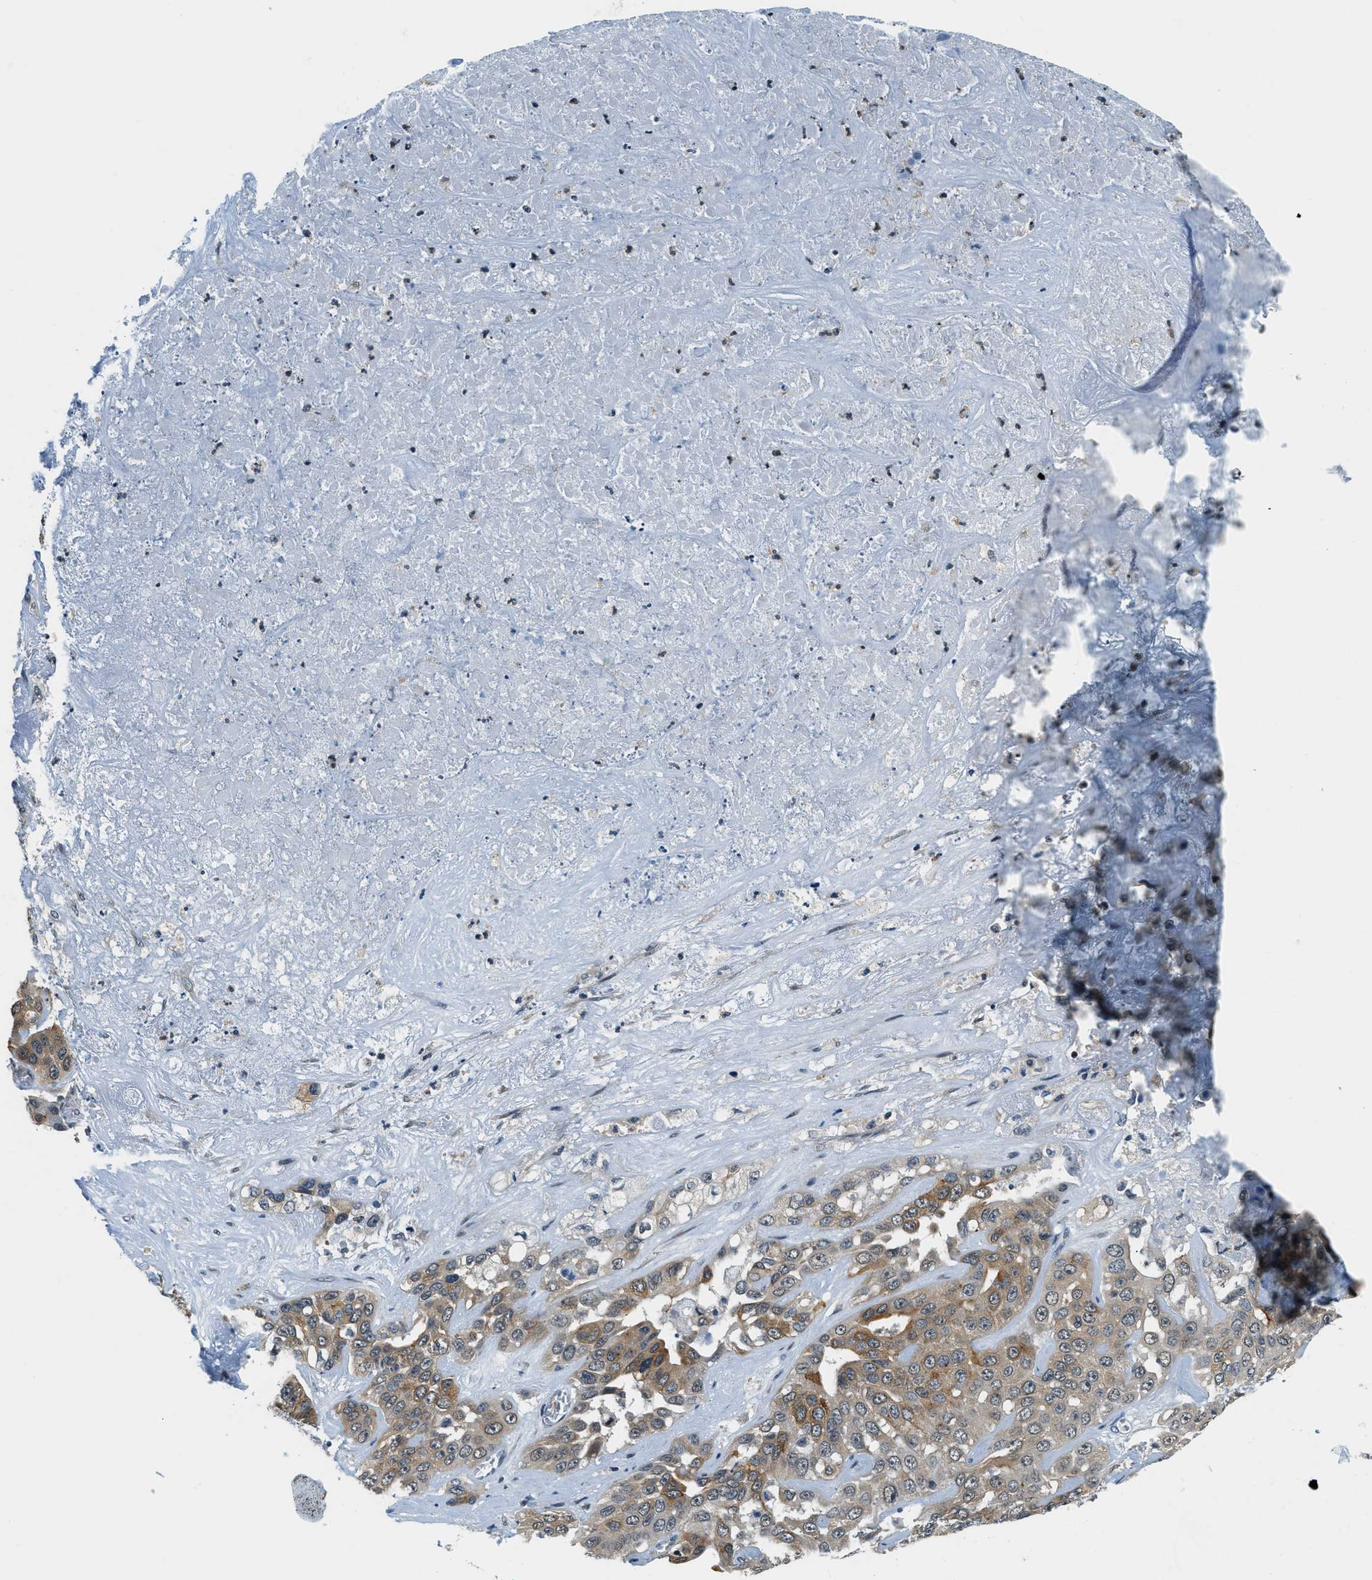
{"staining": {"intensity": "moderate", "quantity": ">75%", "location": "cytoplasmic/membranous"}, "tissue": "liver cancer", "cell_type": "Tumor cells", "image_type": "cancer", "snomed": [{"axis": "morphology", "description": "Cholangiocarcinoma"}, {"axis": "topography", "description": "Liver"}], "caption": "The image reveals staining of liver cholangiocarcinoma, revealing moderate cytoplasmic/membranous protein positivity (brown color) within tumor cells. (IHC, brightfield microscopy, high magnification).", "gene": "RAB11FIP1", "patient": {"sex": "female", "age": 52}}